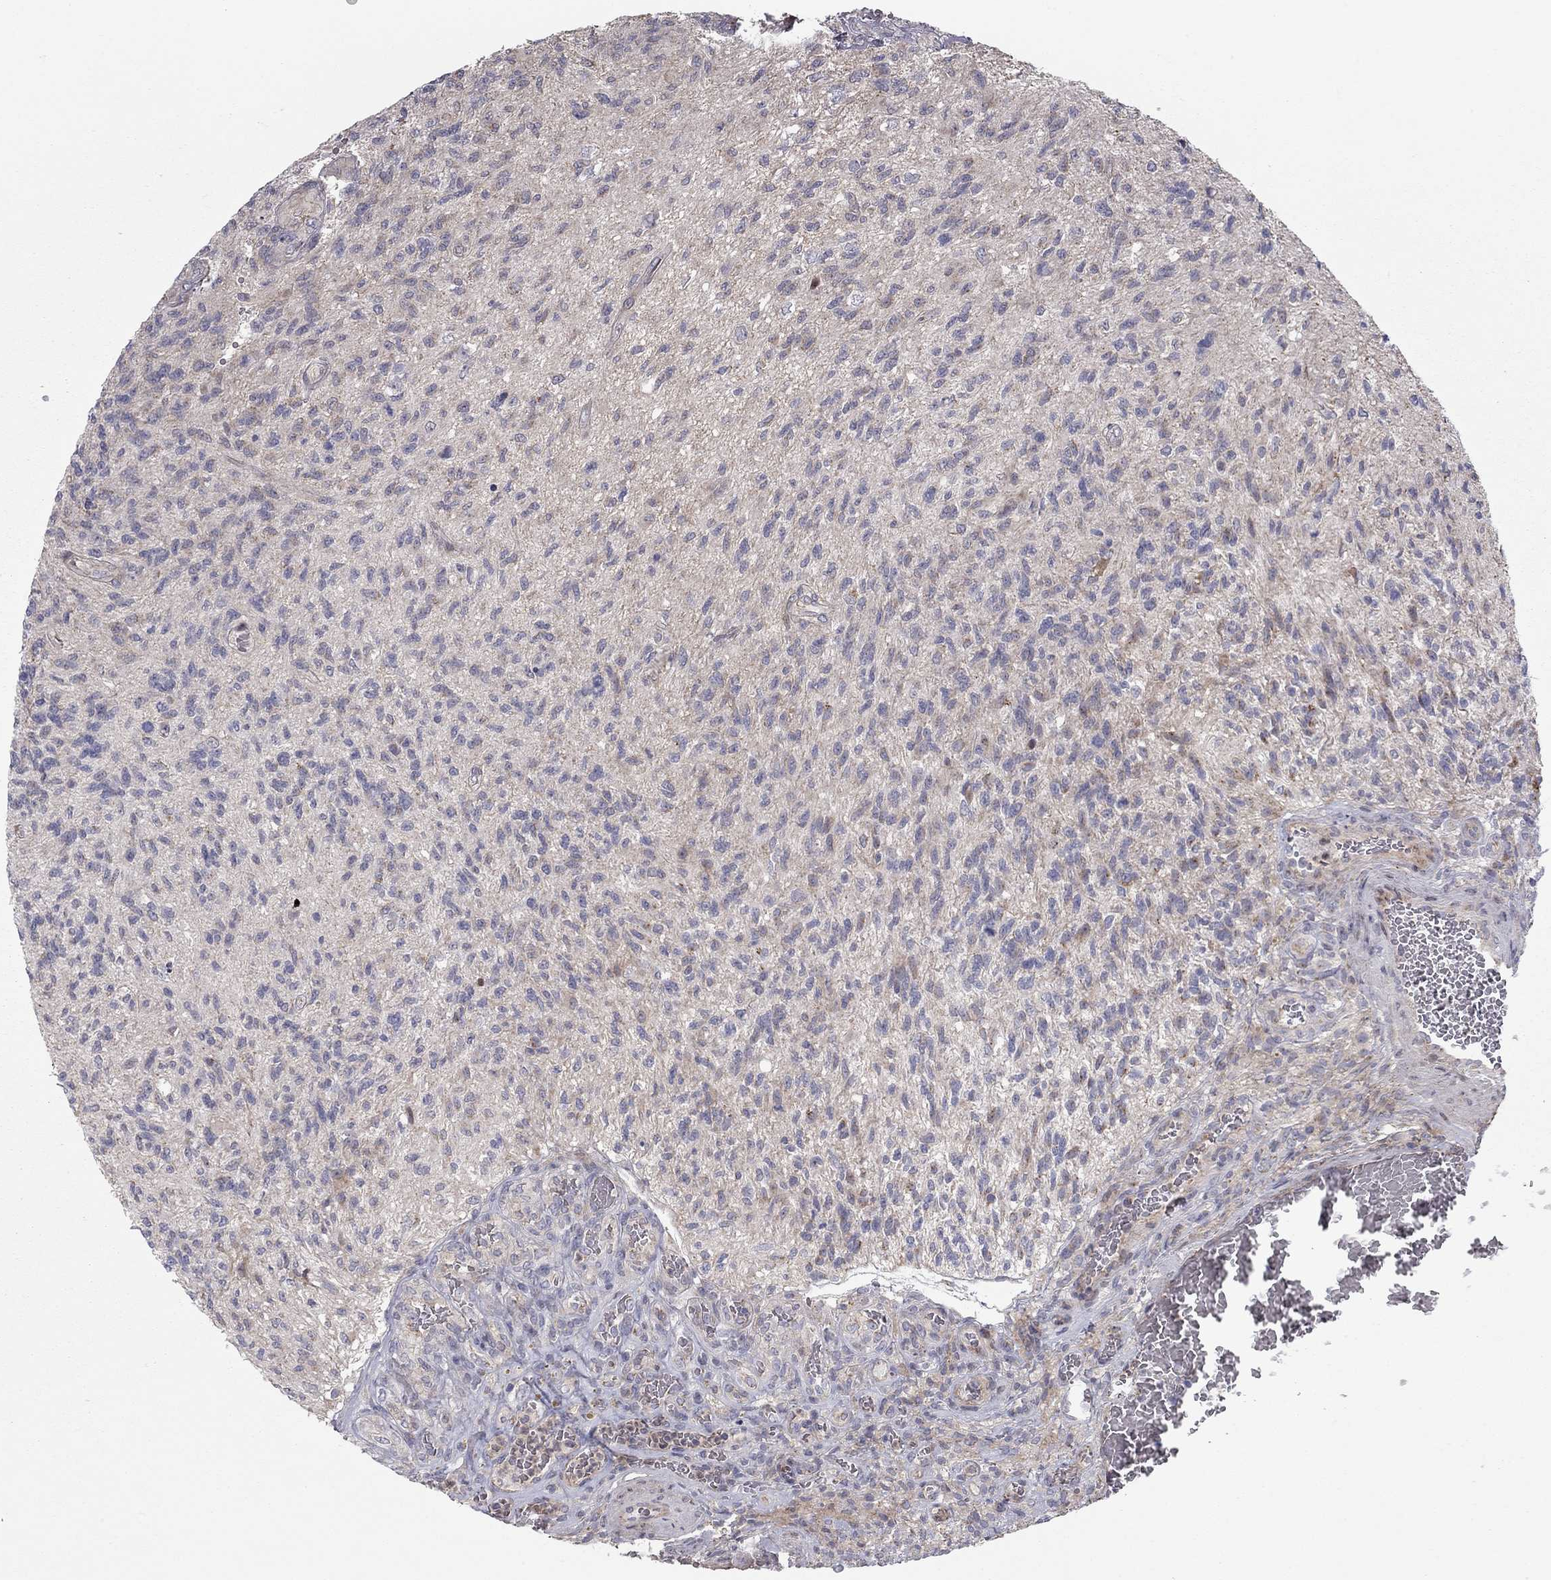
{"staining": {"intensity": "negative", "quantity": "none", "location": "none"}, "tissue": "glioma", "cell_type": "Tumor cells", "image_type": "cancer", "snomed": [{"axis": "morphology", "description": "Glioma, malignant, High grade"}, {"axis": "topography", "description": "Brain"}], "caption": "This is an IHC micrograph of human glioma. There is no expression in tumor cells.", "gene": "DUSP7", "patient": {"sex": "male", "age": 56}}